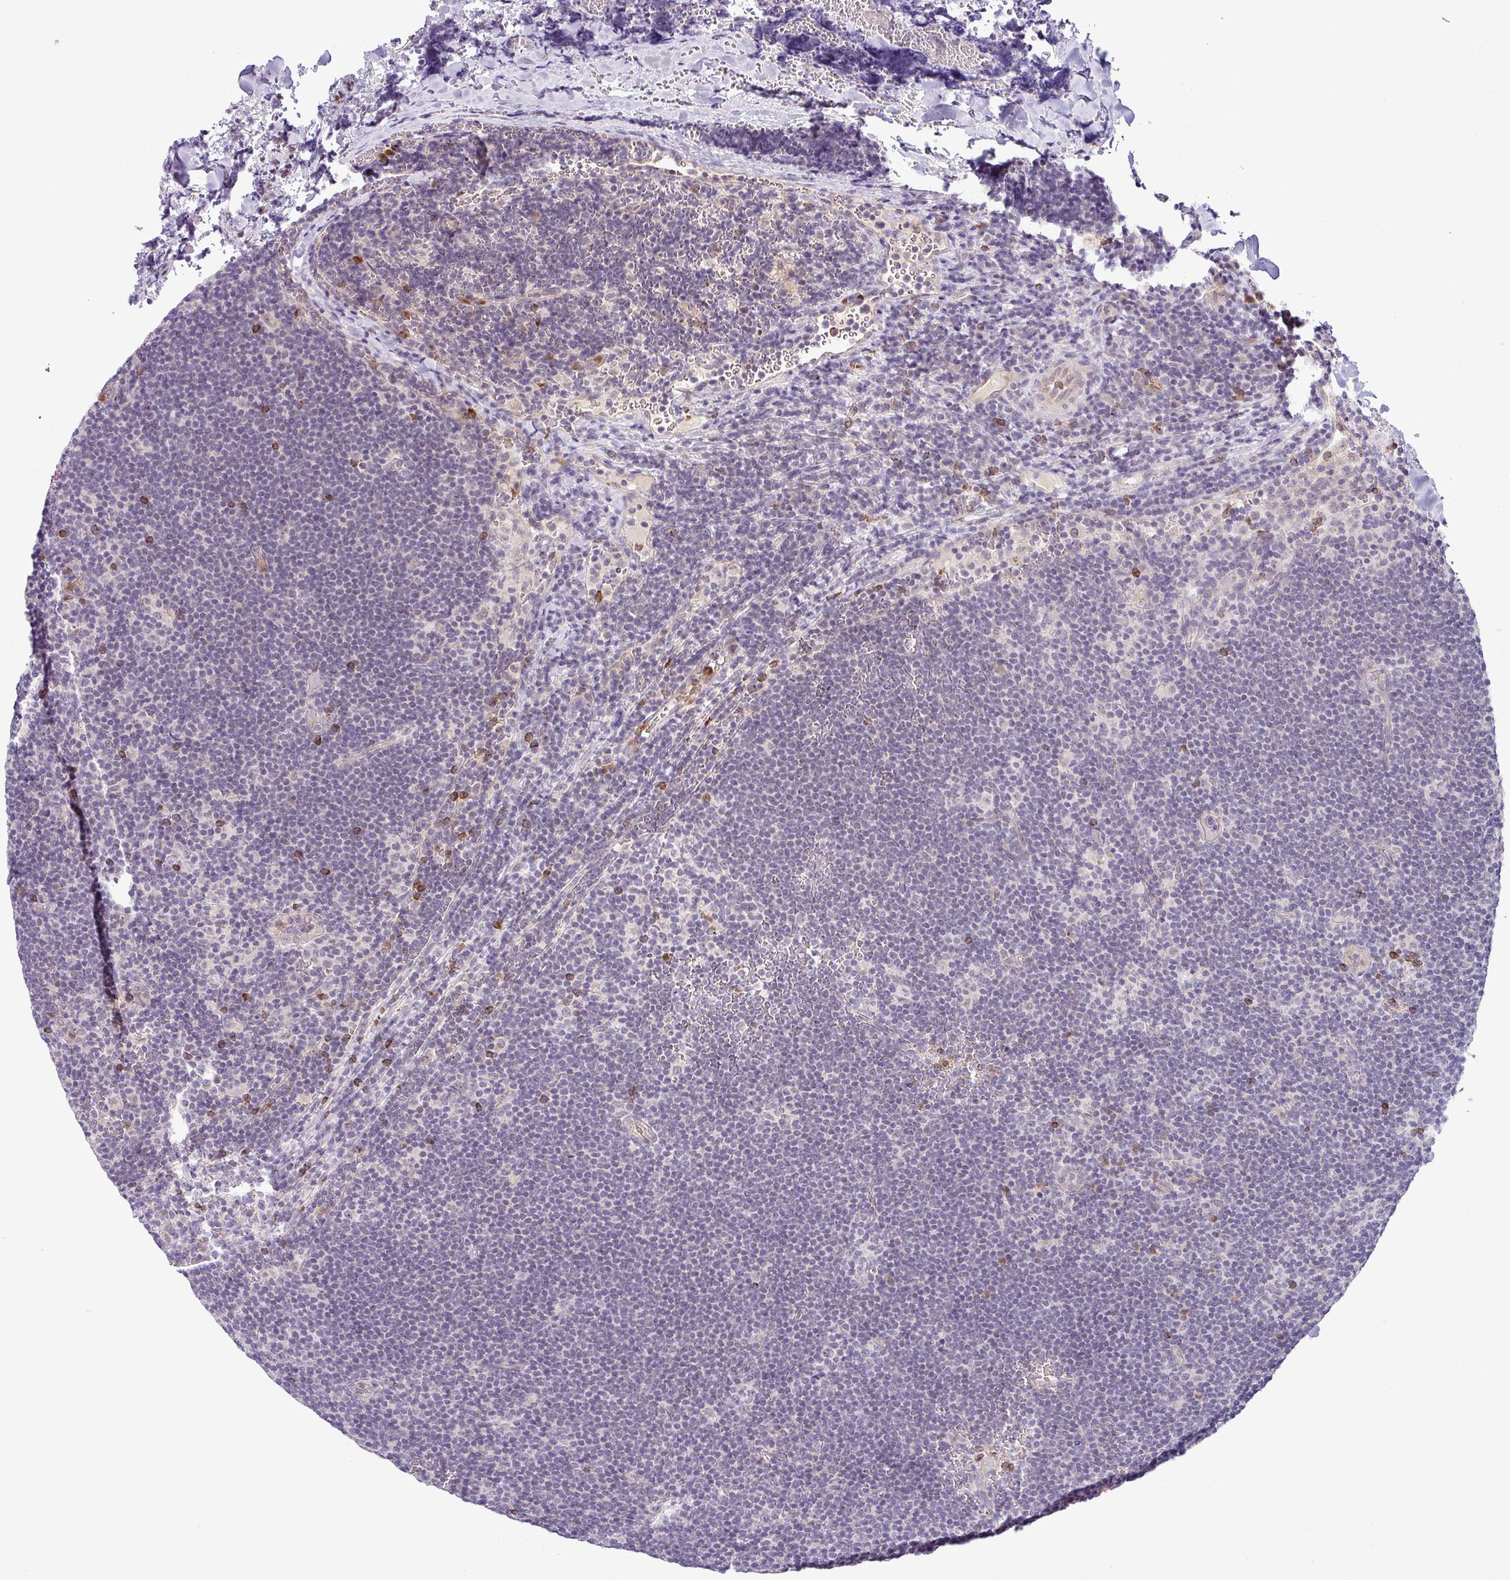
{"staining": {"intensity": "negative", "quantity": "none", "location": "none"}, "tissue": "lymphoma", "cell_type": "Tumor cells", "image_type": "cancer", "snomed": [{"axis": "morphology", "description": "Hodgkin's disease, NOS"}, {"axis": "topography", "description": "Lymph node"}], "caption": "IHC histopathology image of neoplastic tissue: human Hodgkin's disease stained with DAB (3,3'-diaminobenzidine) demonstrates no significant protein positivity in tumor cells.", "gene": "HBEGF", "patient": {"sex": "female", "age": 57}}